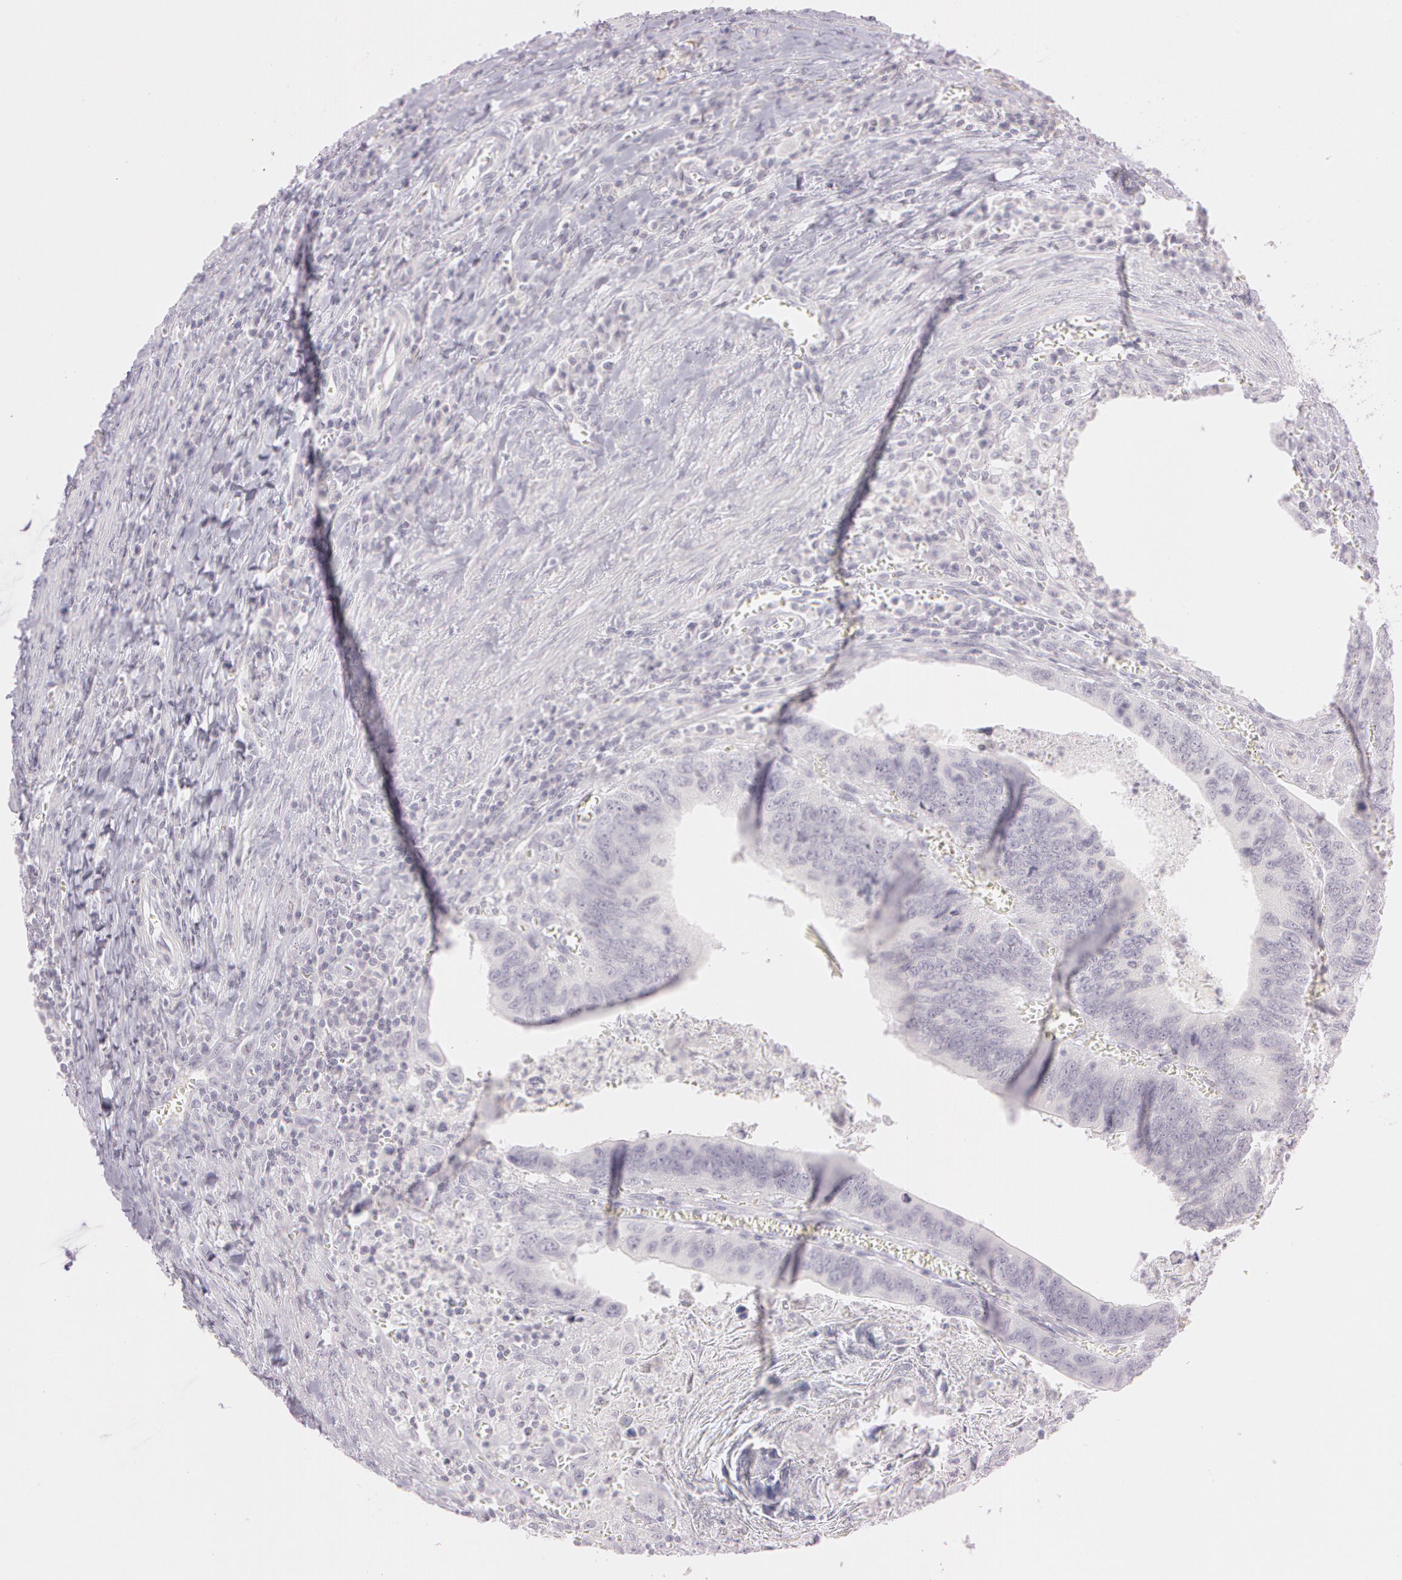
{"staining": {"intensity": "negative", "quantity": "none", "location": "none"}, "tissue": "colorectal cancer", "cell_type": "Tumor cells", "image_type": "cancer", "snomed": [{"axis": "morphology", "description": "Adenocarcinoma, NOS"}, {"axis": "topography", "description": "Colon"}], "caption": "Photomicrograph shows no protein staining in tumor cells of colorectal cancer tissue.", "gene": "OTC", "patient": {"sex": "male", "age": 72}}